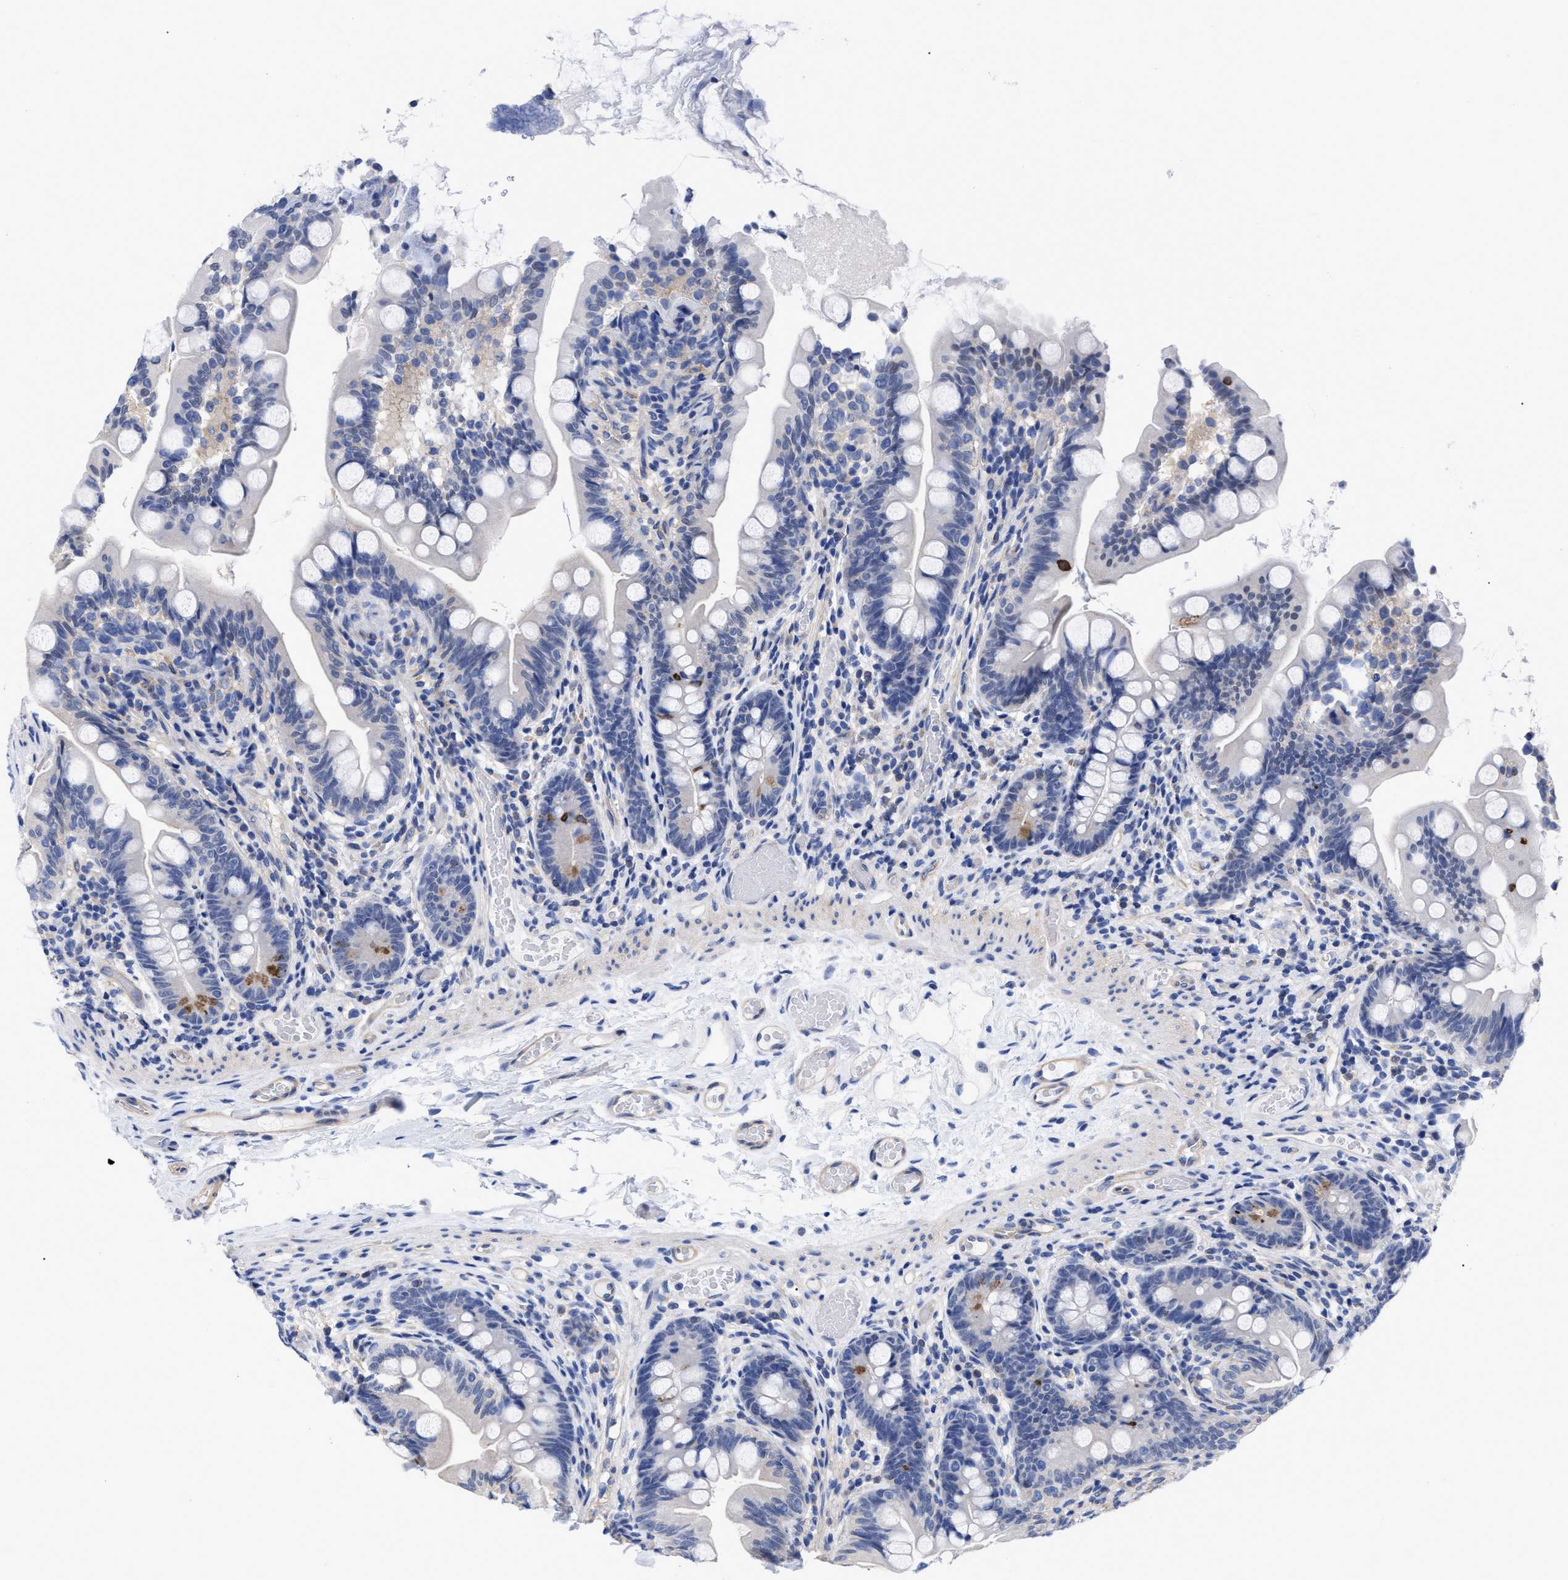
{"staining": {"intensity": "moderate", "quantity": "<25%", "location": "cytoplasmic/membranous"}, "tissue": "small intestine", "cell_type": "Glandular cells", "image_type": "normal", "snomed": [{"axis": "morphology", "description": "Normal tissue, NOS"}, {"axis": "topography", "description": "Small intestine"}], "caption": "Immunohistochemistry of normal small intestine displays low levels of moderate cytoplasmic/membranous expression in about <25% of glandular cells. (DAB IHC with brightfield microscopy, high magnification).", "gene": "IRAG2", "patient": {"sex": "female", "age": 56}}